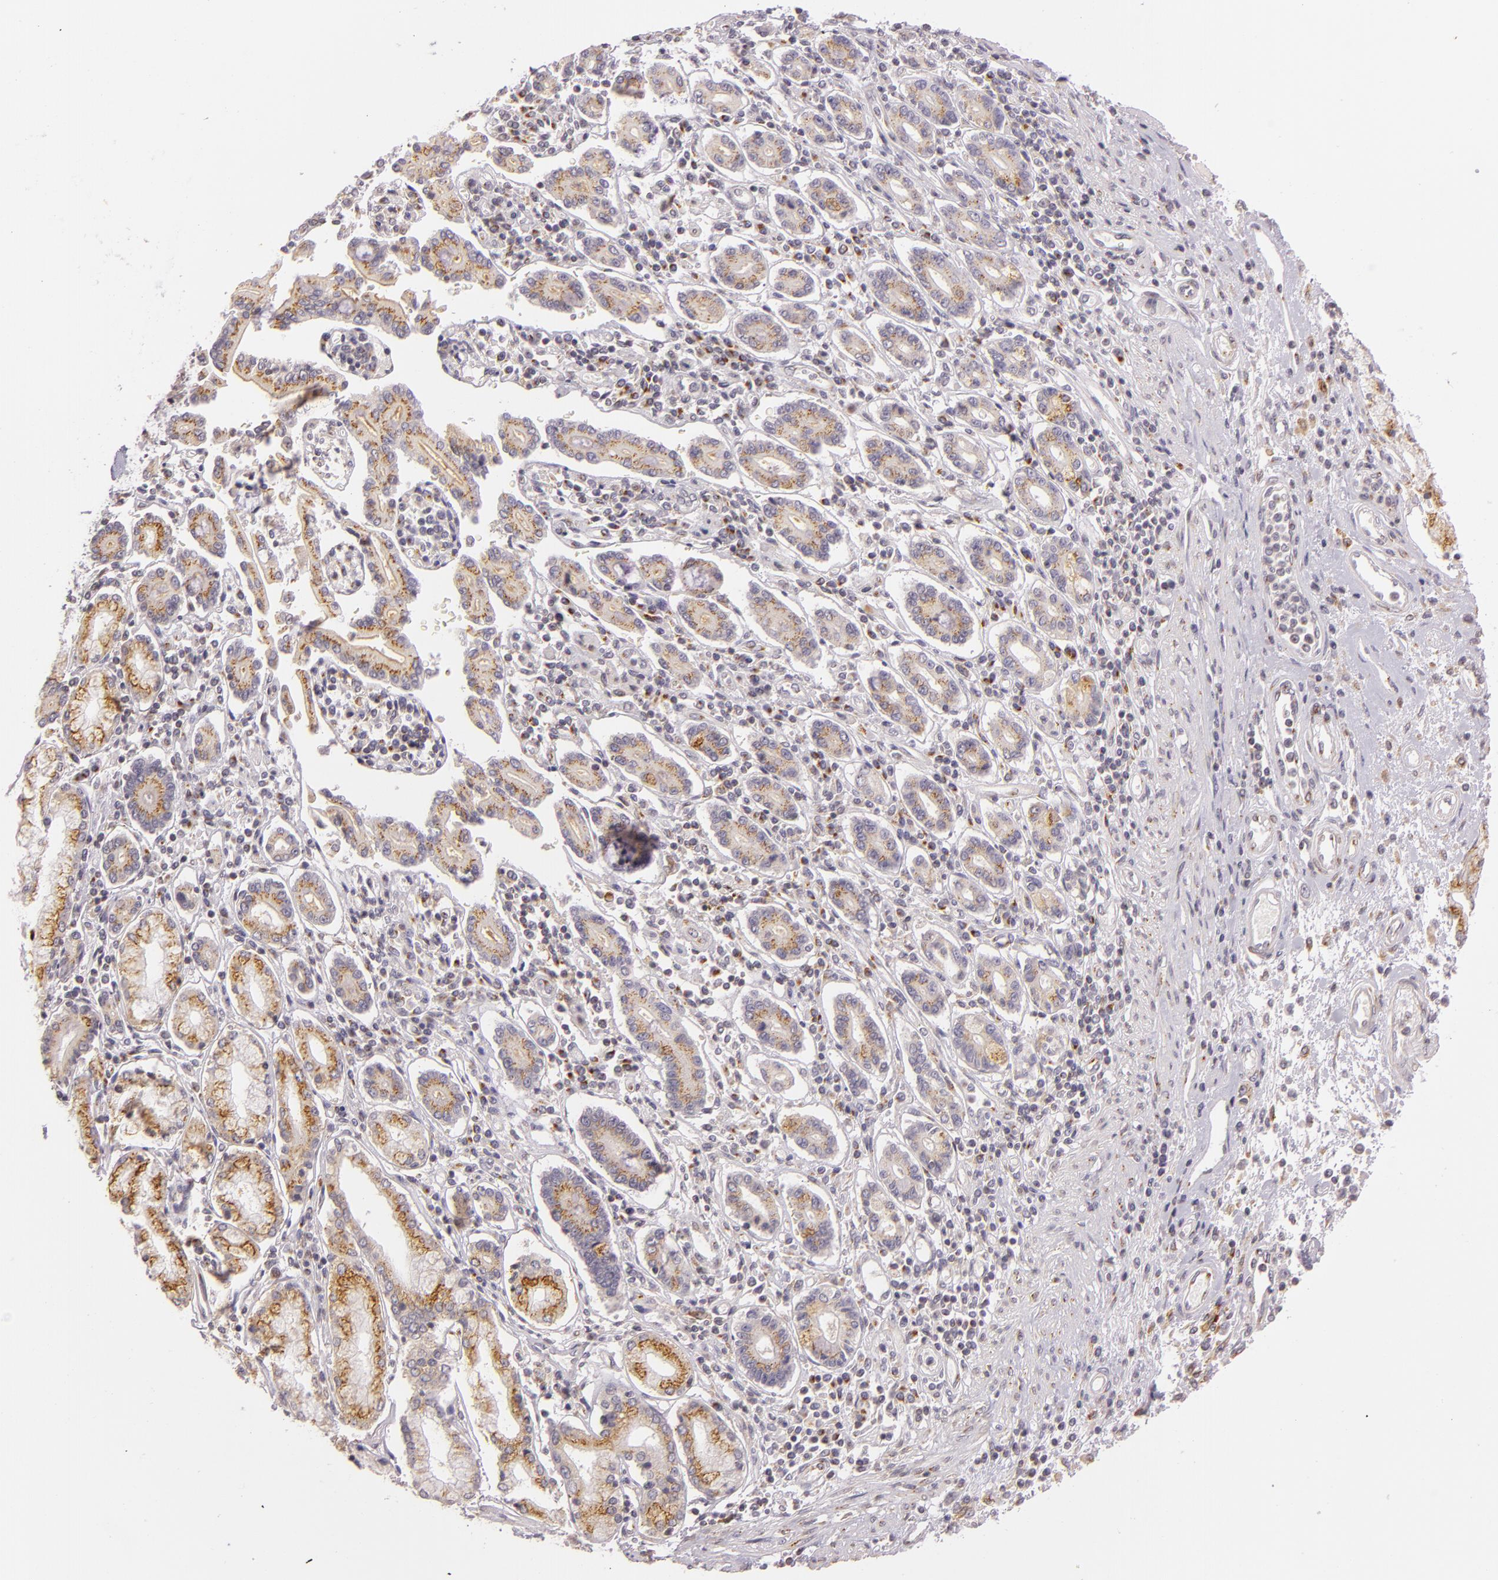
{"staining": {"intensity": "weak", "quantity": ">75%", "location": "cytoplasmic/membranous"}, "tissue": "pancreatic cancer", "cell_type": "Tumor cells", "image_type": "cancer", "snomed": [{"axis": "morphology", "description": "Adenocarcinoma, NOS"}, {"axis": "topography", "description": "Pancreas"}], "caption": "Adenocarcinoma (pancreatic) was stained to show a protein in brown. There is low levels of weak cytoplasmic/membranous staining in approximately >75% of tumor cells. The staining is performed using DAB brown chromogen to label protein expression. The nuclei are counter-stained blue using hematoxylin.", "gene": "LGMN", "patient": {"sex": "female", "age": 57}}